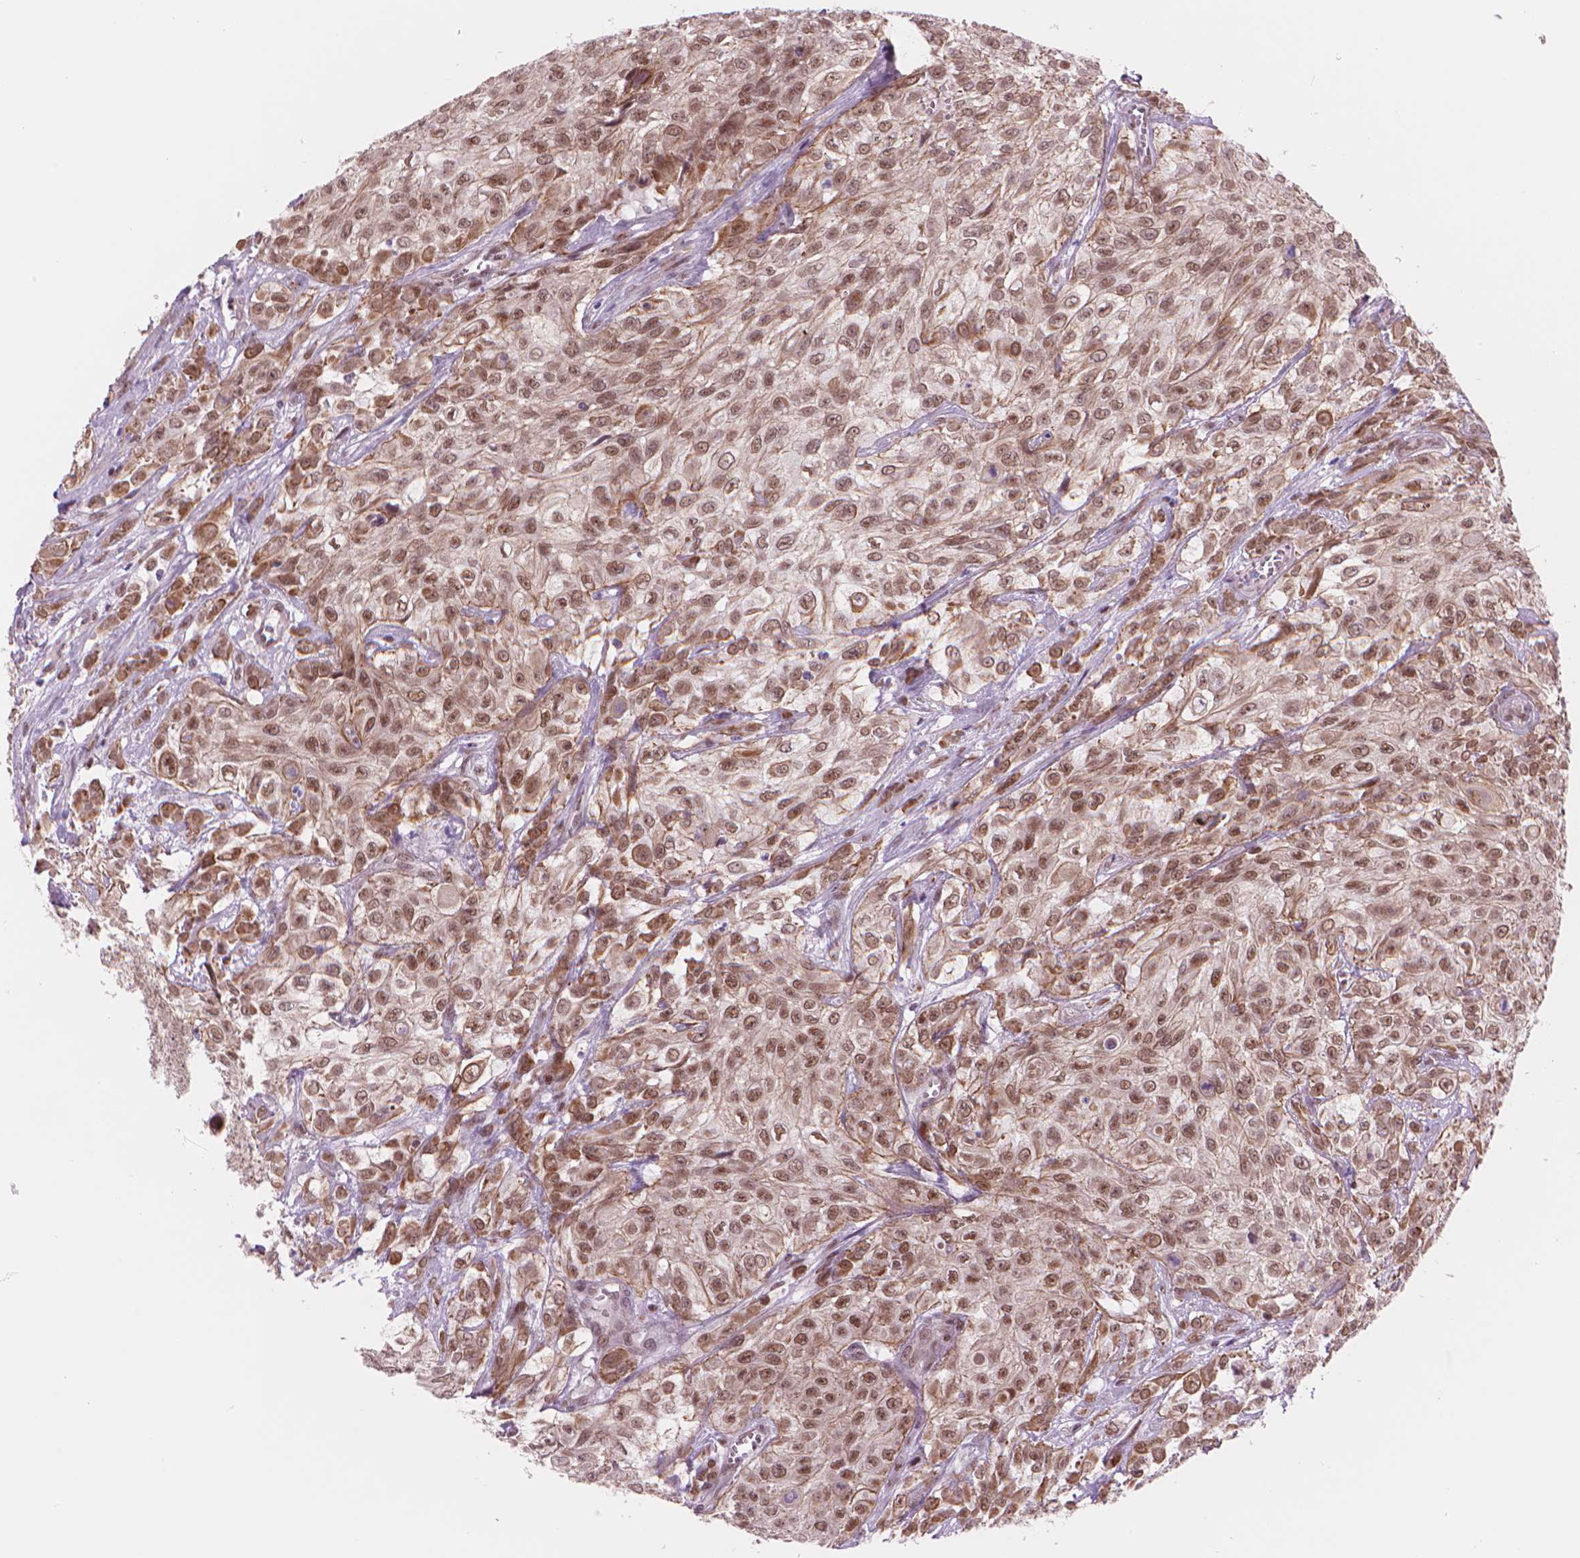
{"staining": {"intensity": "moderate", "quantity": ">75%", "location": "nuclear"}, "tissue": "urothelial cancer", "cell_type": "Tumor cells", "image_type": "cancer", "snomed": [{"axis": "morphology", "description": "Urothelial carcinoma, High grade"}, {"axis": "topography", "description": "Urinary bladder"}], "caption": "Urothelial cancer stained with DAB IHC shows medium levels of moderate nuclear staining in about >75% of tumor cells.", "gene": "POLR3D", "patient": {"sex": "male", "age": 57}}